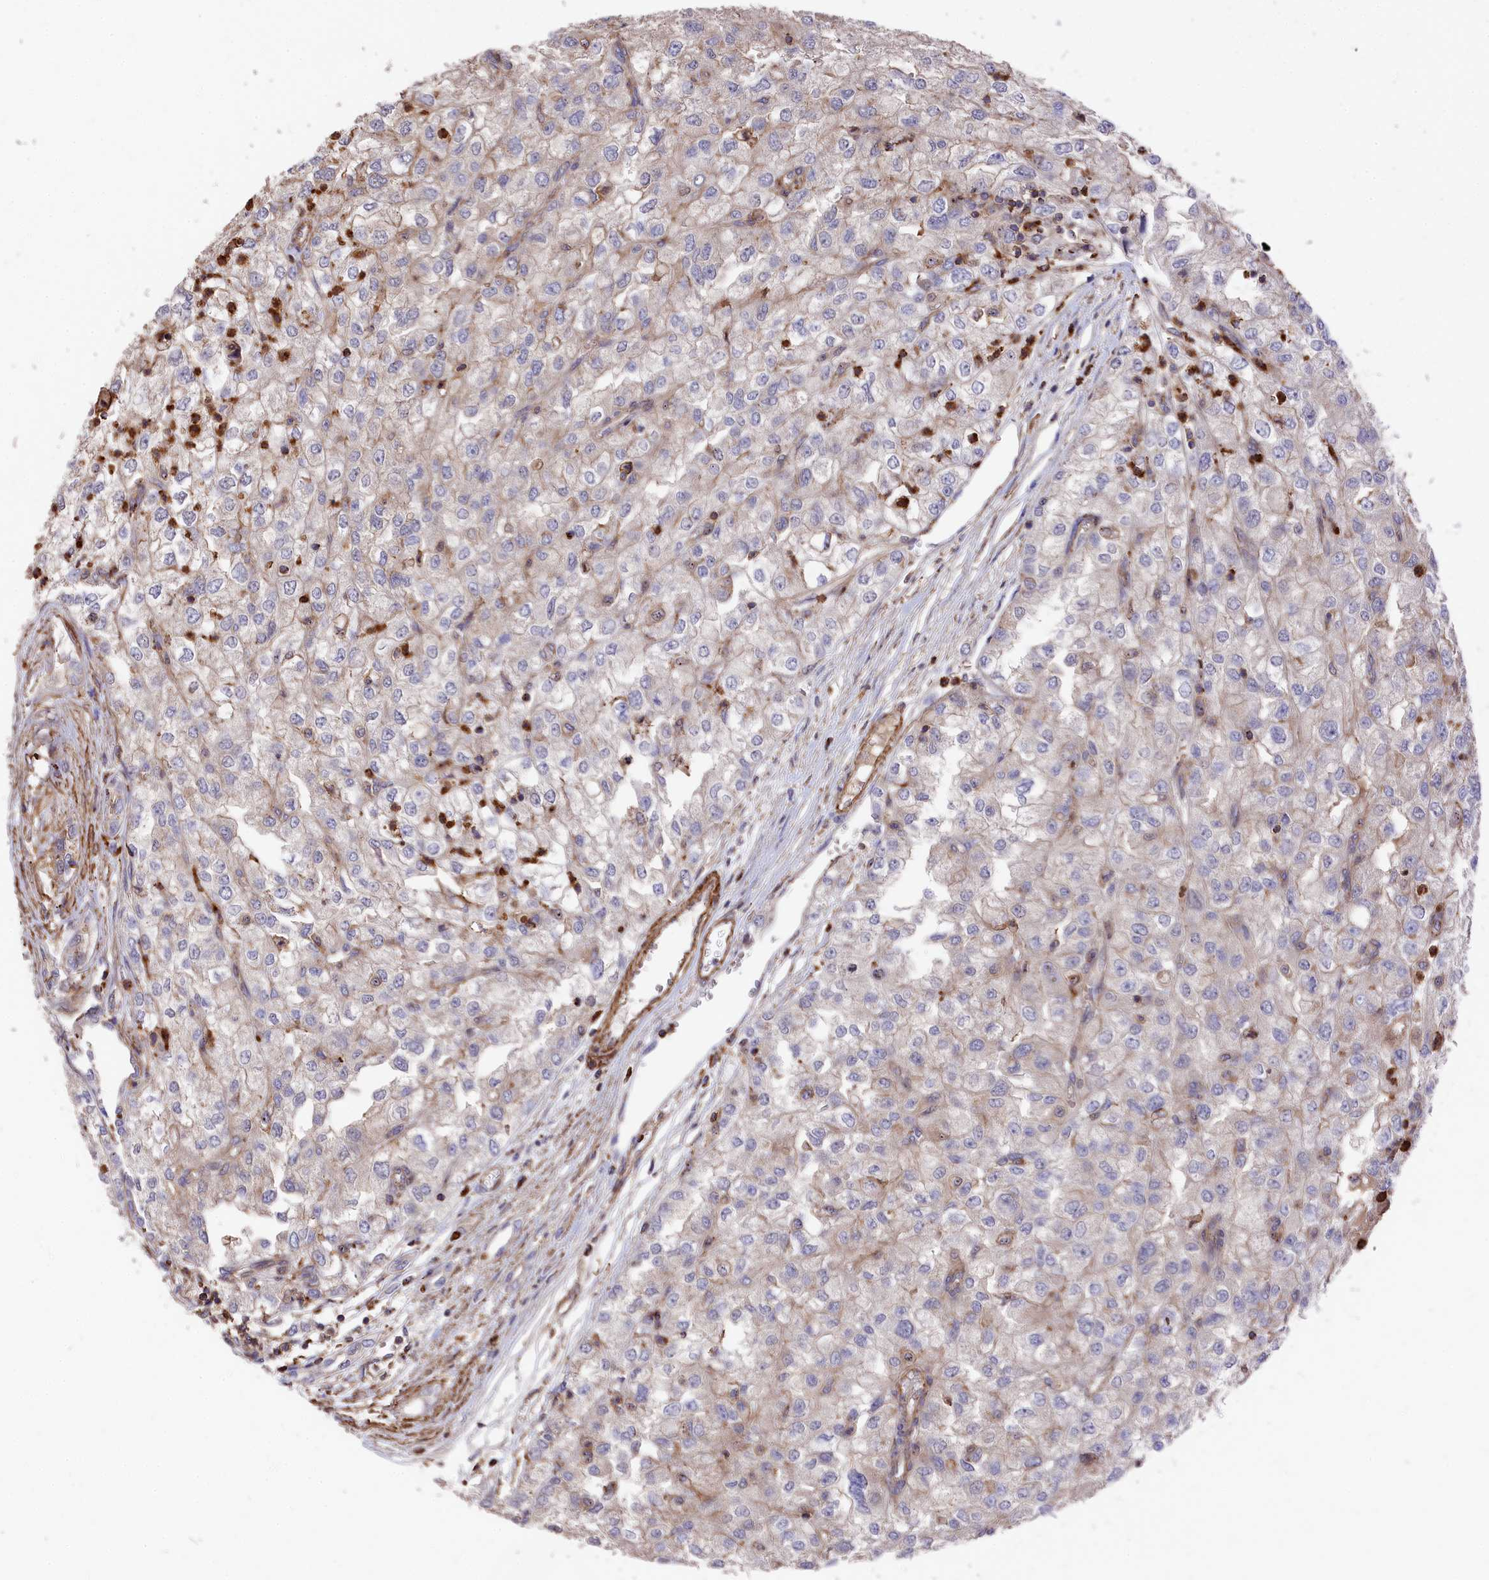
{"staining": {"intensity": "negative", "quantity": "none", "location": "none"}, "tissue": "renal cancer", "cell_type": "Tumor cells", "image_type": "cancer", "snomed": [{"axis": "morphology", "description": "Adenocarcinoma, NOS"}, {"axis": "topography", "description": "Kidney"}], "caption": "Image shows no significant protein staining in tumor cells of renal cancer (adenocarcinoma).", "gene": "RAPSN", "patient": {"sex": "female", "age": 54}}